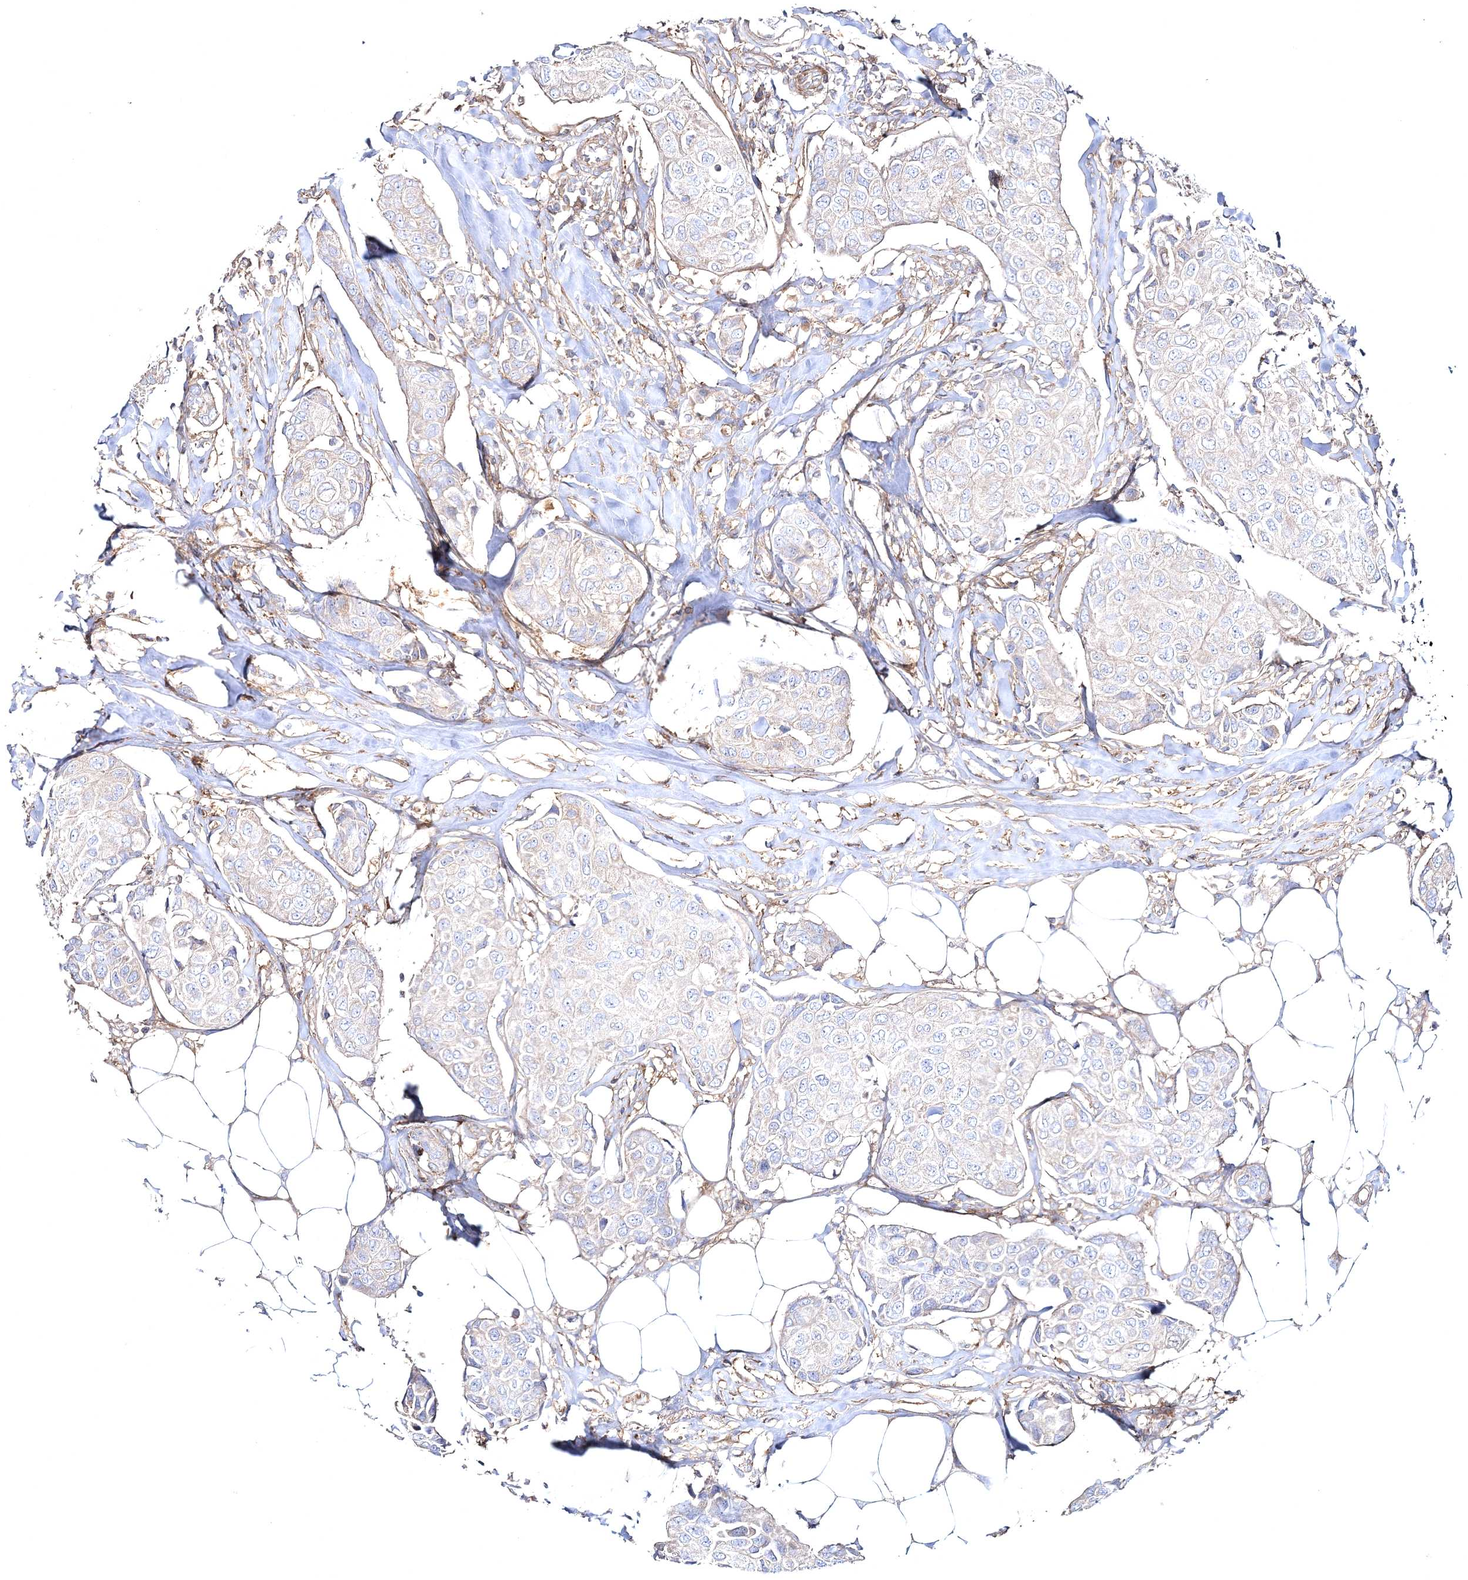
{"staining": {"intensity": "negative", "quantity": "none", "location": "none"}, "tissue": "breast cancer", "cell_type": "Tumor cells", "image_type": "cancer", "snomed": [{"axis": "morphology", "description": "Duct carcinoma"}, {"axis": "topography", "description": "Breast"}], "caption": "DAB immunohistochemical staining of human breast invasive ductal carcinoma reveals no significant staining in tumor cells.", "gene": "ZSWIM6", "patient": {"sex": "female", "age": 80}}